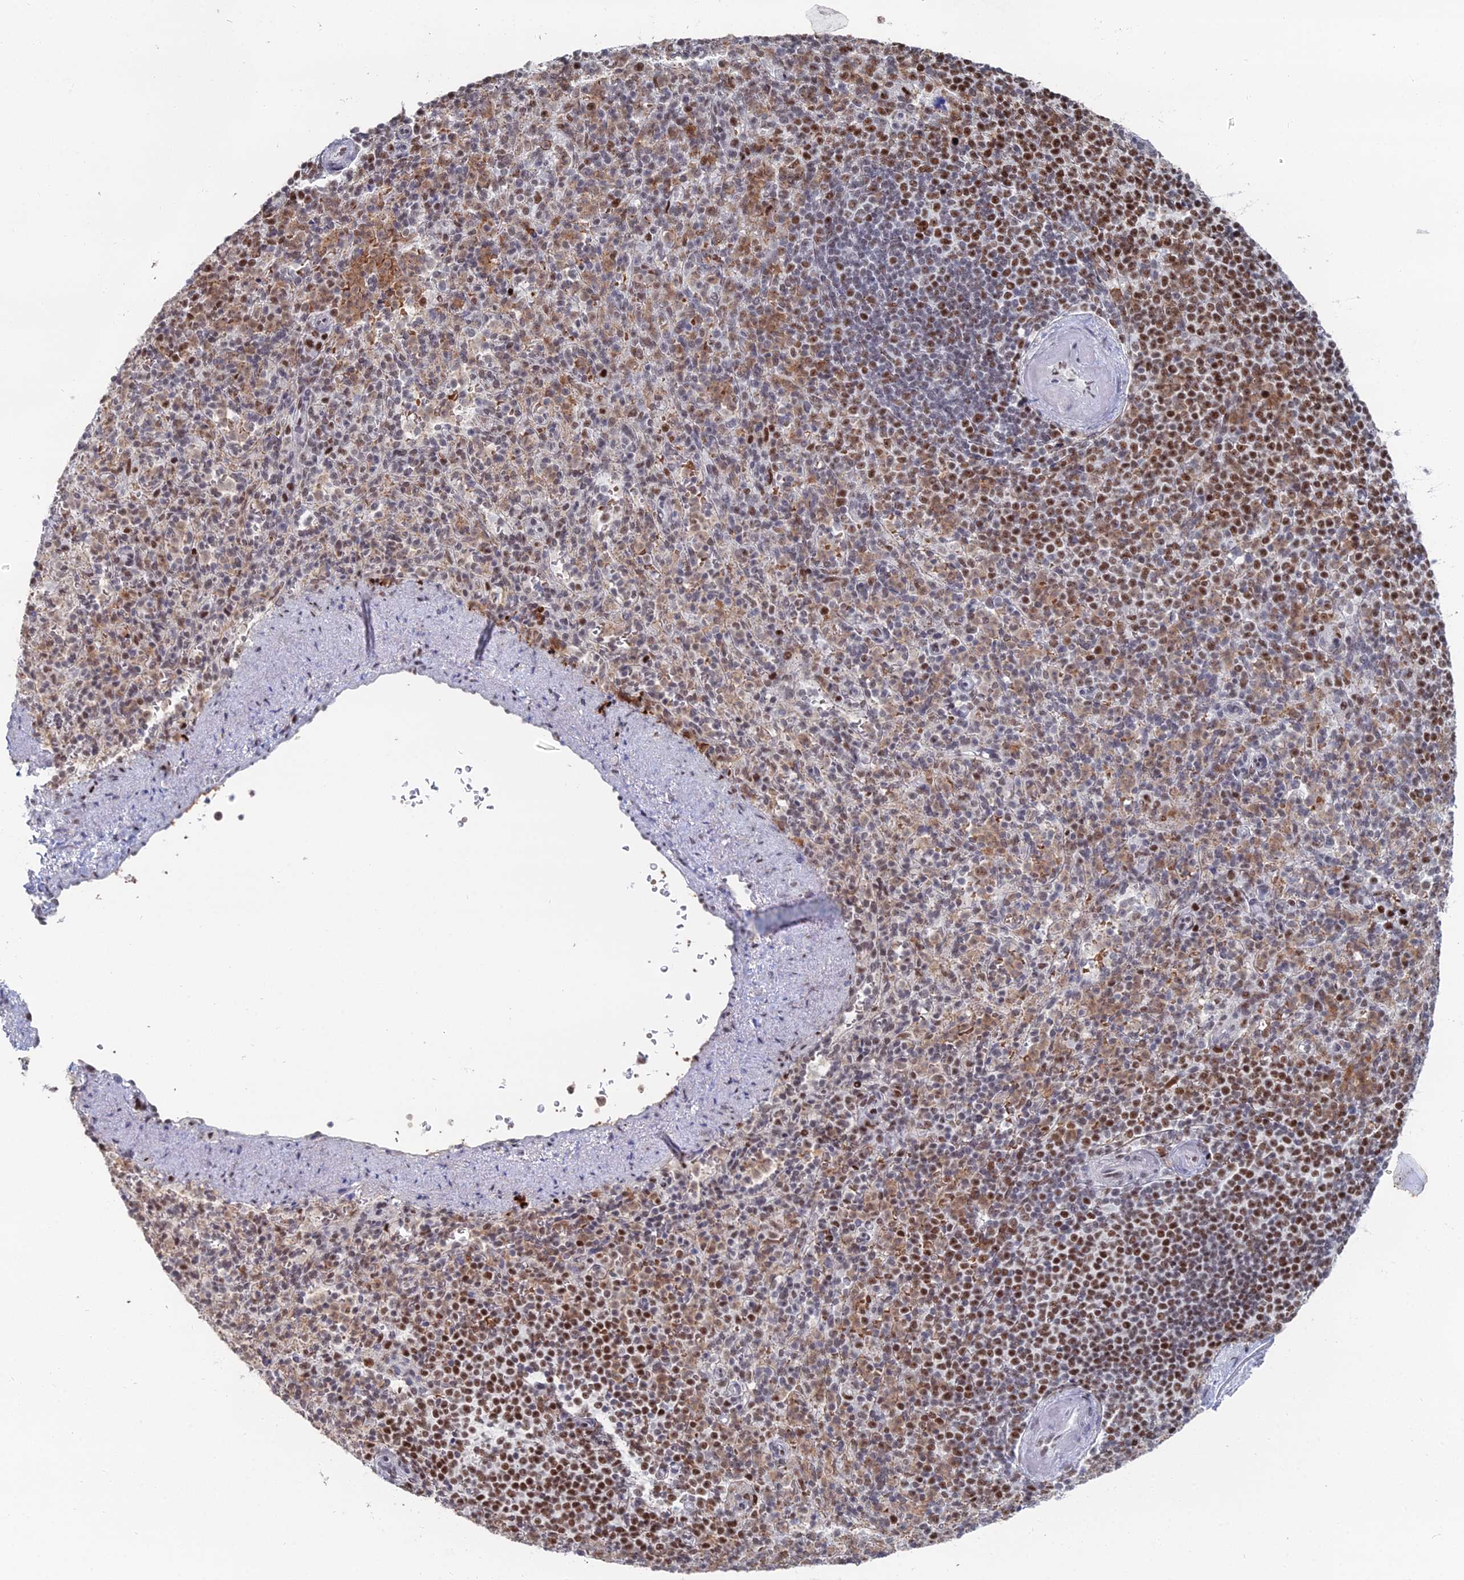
{"staining": {"intensity": "strong", "quantity": "25%-75%", "location": "nuclear"}, "tissue": "spleen", "cell_type": "Cells in red pulp", "image_type": "normal", "snomed": [{"axis": "morphology", "description": "Normal tissue, NOS"}, {"axis": "topography", "description": "Spleen"}], "caption": "Protein analysis of benign spleen displays strong nuclear expression in approximately 25%-75% of cells in red pulp.", "gene": "GSC2", "patient": {"sex": "female", "age": 74}}